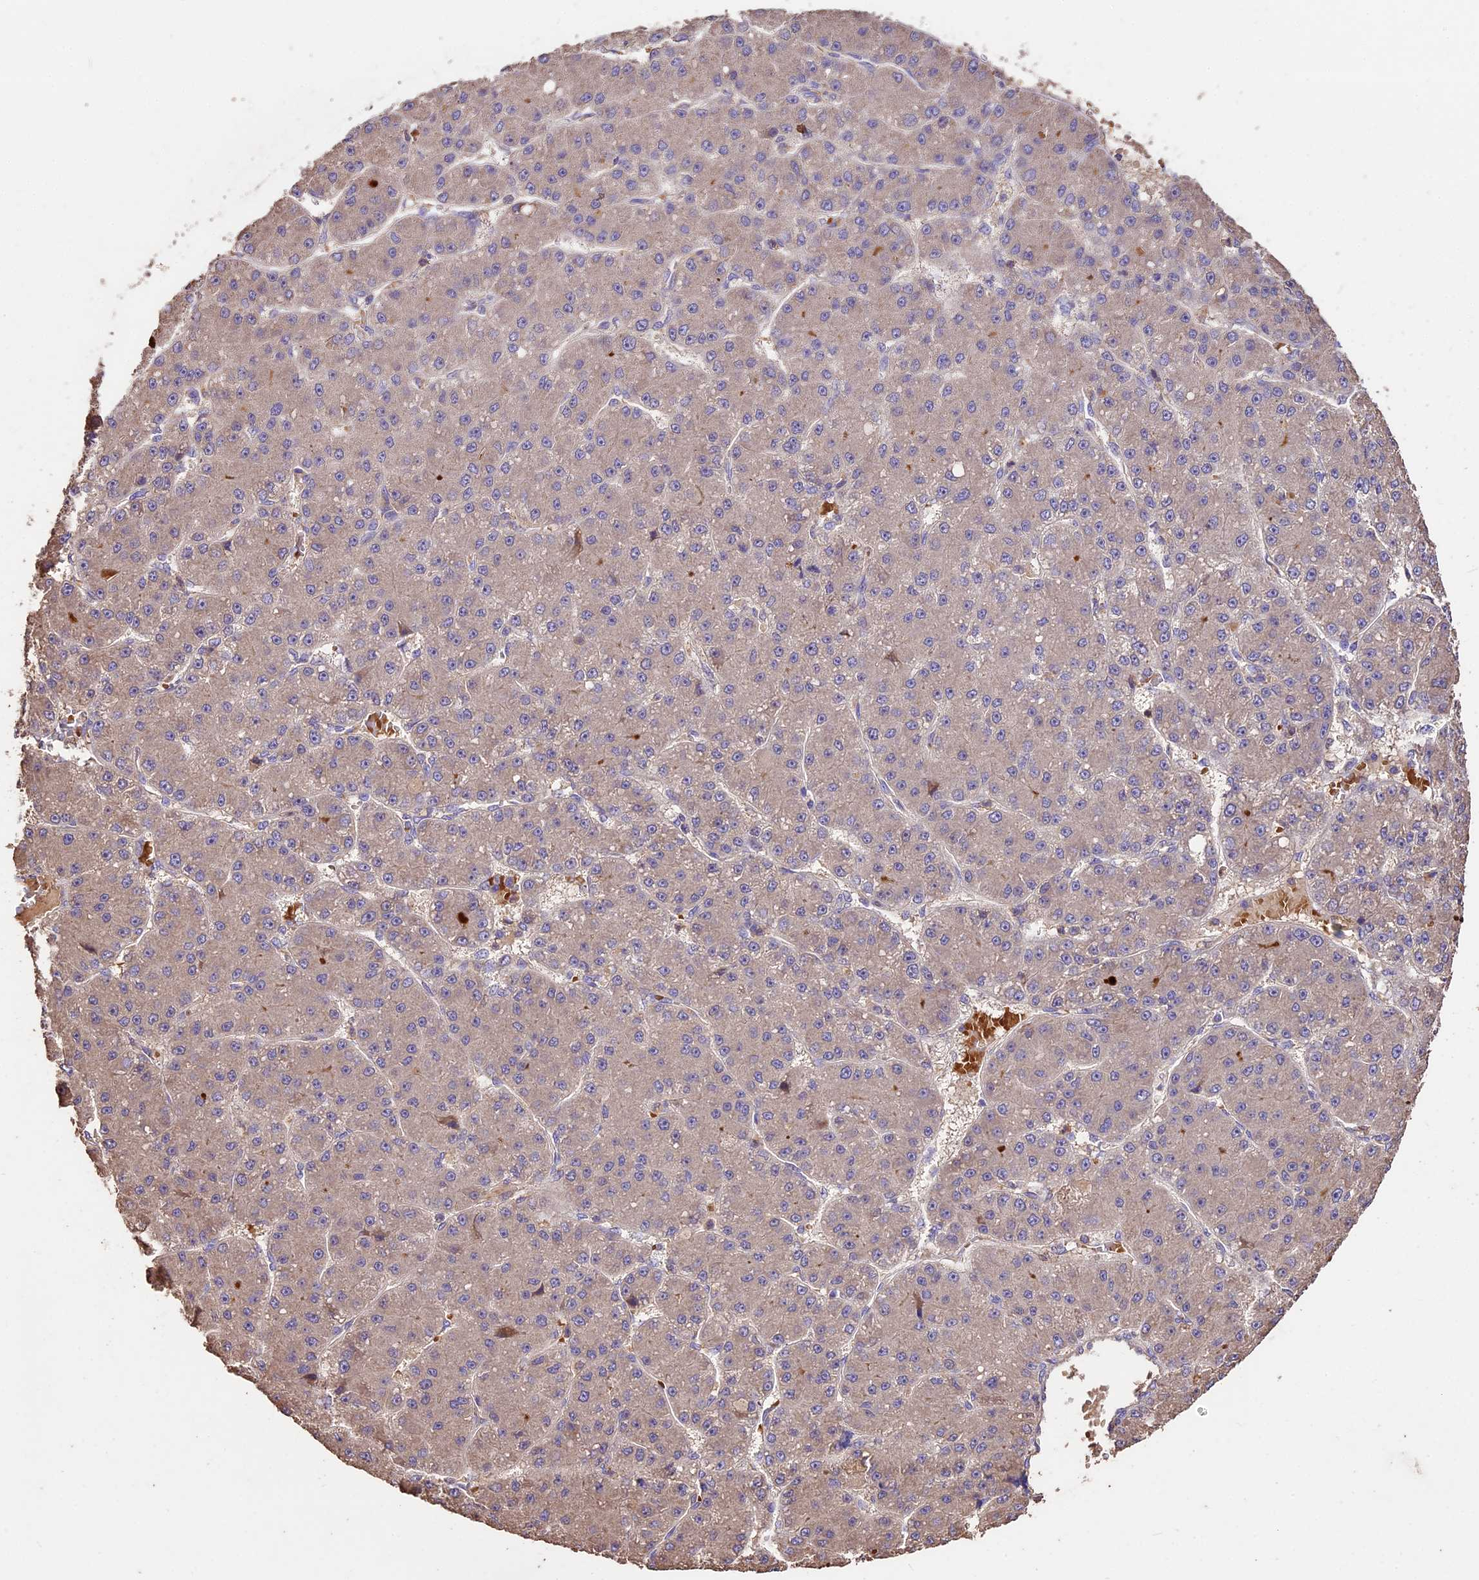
{"staining": {"intensity": "weak", "quantity": "<25%", "location": "cytoplasmic/membranous"}, "tissue": "liver cancer", "cell_type": "Tumor cells", "image_type": "cancer", "snomed": [{"axis": "morphology", "description": "Carcinoma, Hepatocellular, NOS"}, {"axis": "topography", "description": "Liver"}], "caption": "High magnification brightfield microscopy of hepatocellular carcinoma (liver) stained with DAB (brown) and counterstained with hematoxylin (blue): tumor cells show no significant expression.", "gene": "CRLF1", "patient": {"sex": "male", "age": 67}}